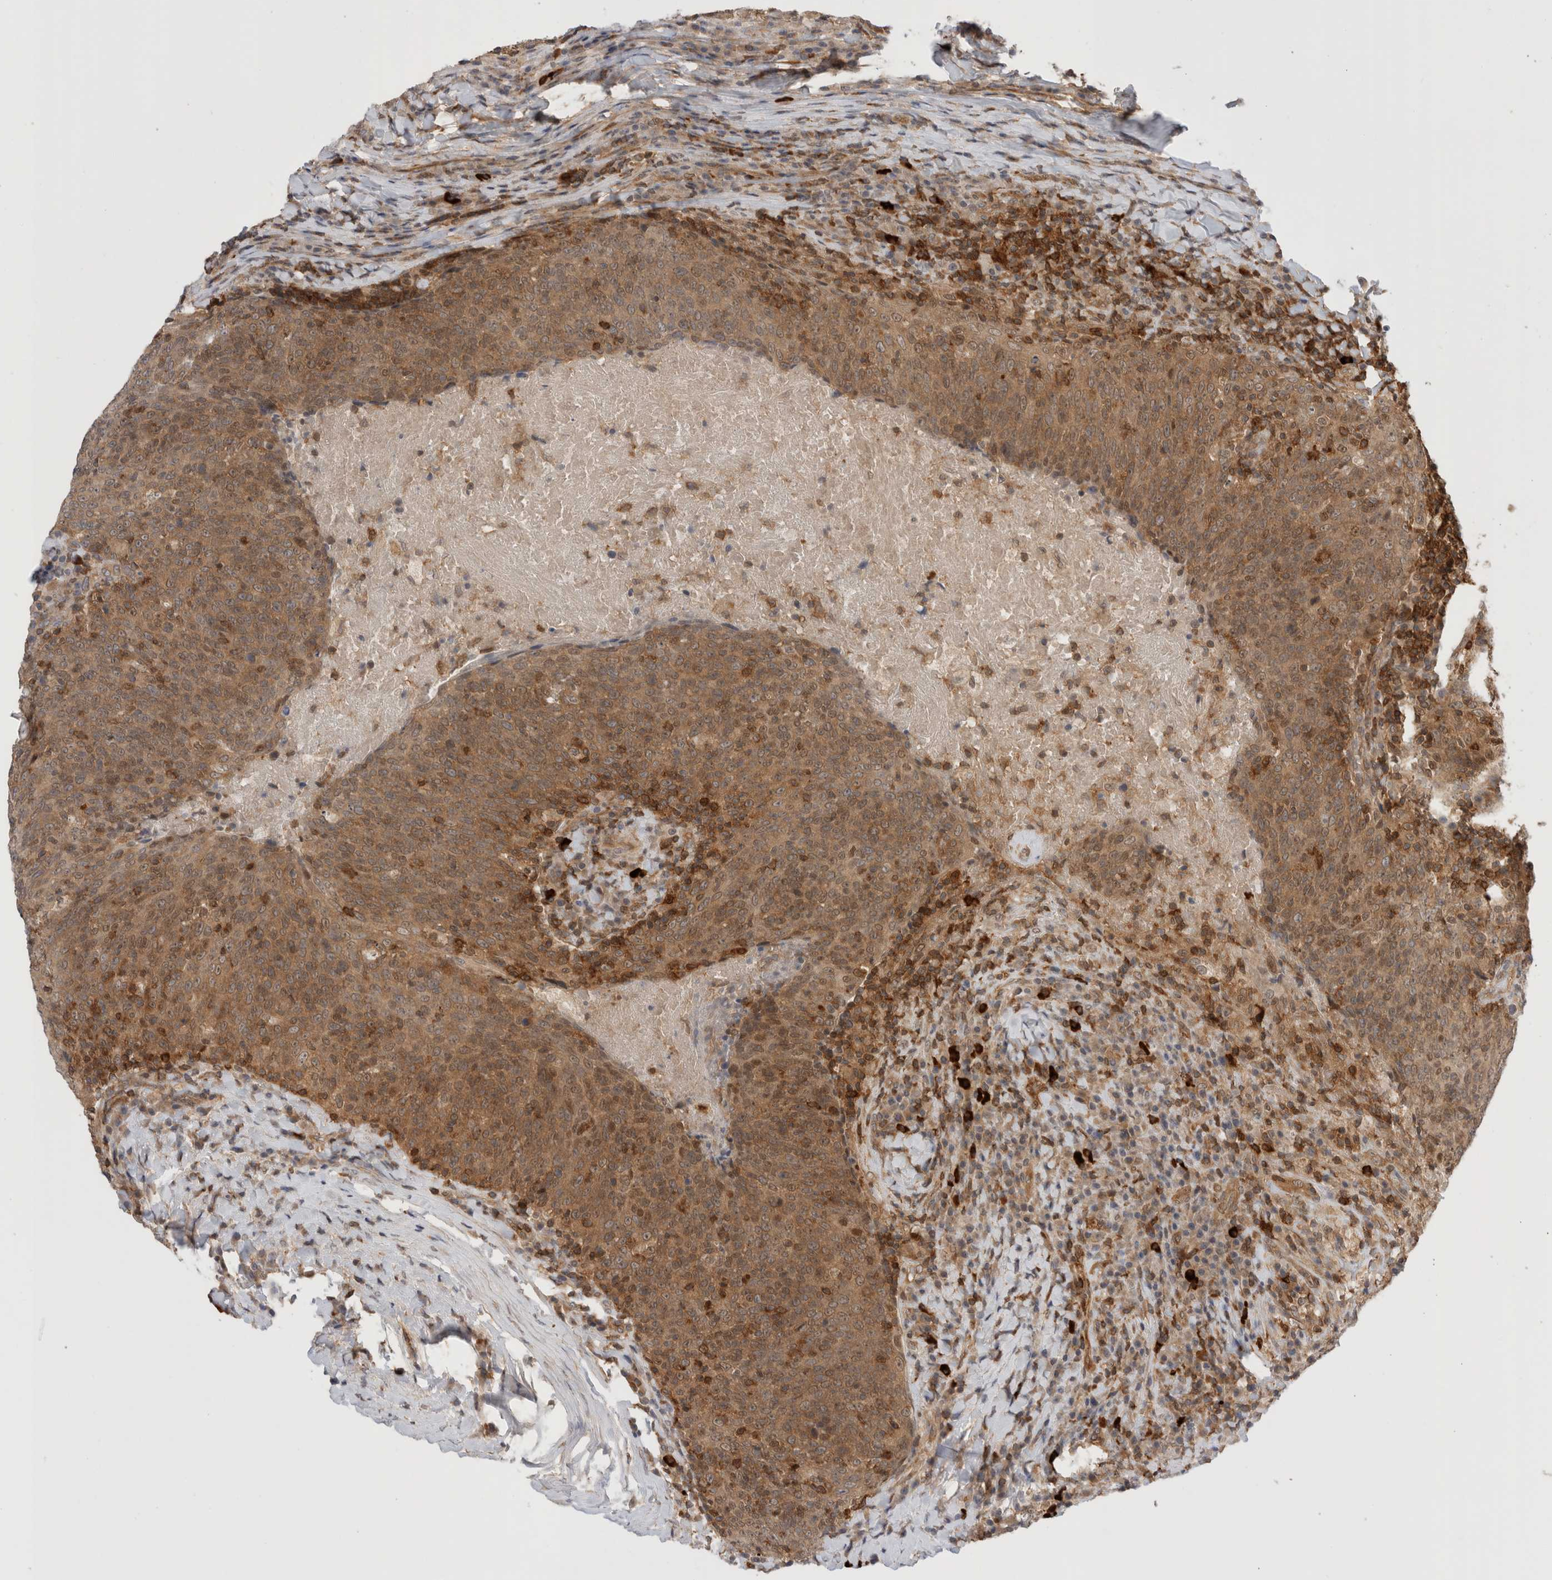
{"staining": {"intensity": "moderate", "quantity": ">75%", "location": "cytoplasmic/membranous"}, "tissue": "head and neck cancer", "cell_type": "Tumor cells", "image_type": "cancer", "snomed": [{"axis": "morphology", "description": "Squamous cell carcinoma, NOS"}, {"axis": "morphology", "description": "Squamous cell carcinoma, metastatic, NOS"}, {"axis": "topography", "description": "Lymph node"}, {"axis": "topography", "description": "Head-Neck"}], "caption": "An immunohistochemistry (IHC) histopathology image of tumor tissue is shown. Protein staining in brown labels moderate cytoplasmic/membranous positivity in head and neck cancer (metastatic squamous cell carcinoma) within tumor cells.", "gene": "NFKB1", "patient": {"sex": "male", "age": 62}}